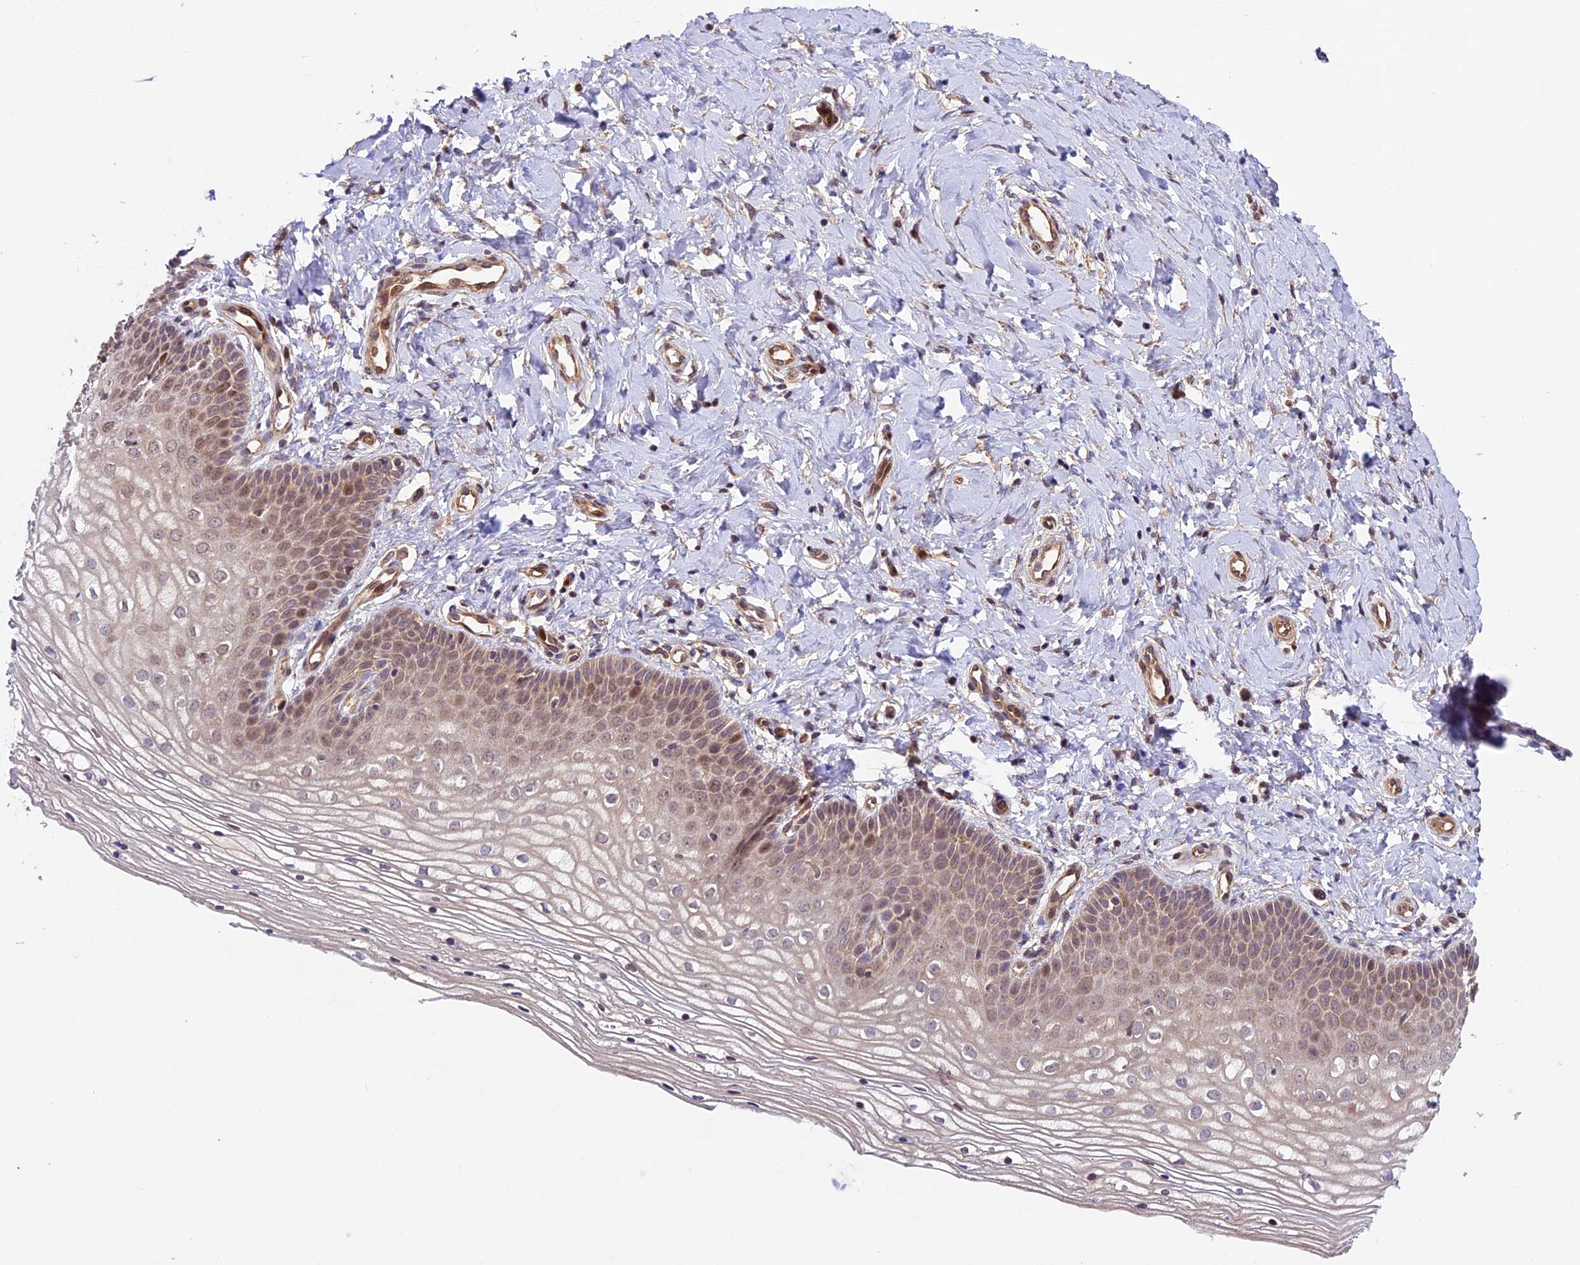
{"staining": {"intensity": "moderate", "quantity": ">75%", "location": "nuclear"}, "tissue": "vagina", "cell_type": "Squamous epithelial cells", "image_type": "normal", "snomed": [{"axis": "morphology", "description": "Normal tissue, NOS"}, {"axis": "topography", "description": "Vagina"}], "caption": "A micrograph showing moderate nuclear positivity in about >75% of squamous epithelial cells in benign vagina, as visualized by brown immunohistochemical staining.", "gene": "CCSER1", "patient": {"sex": "female", "age": 68}}